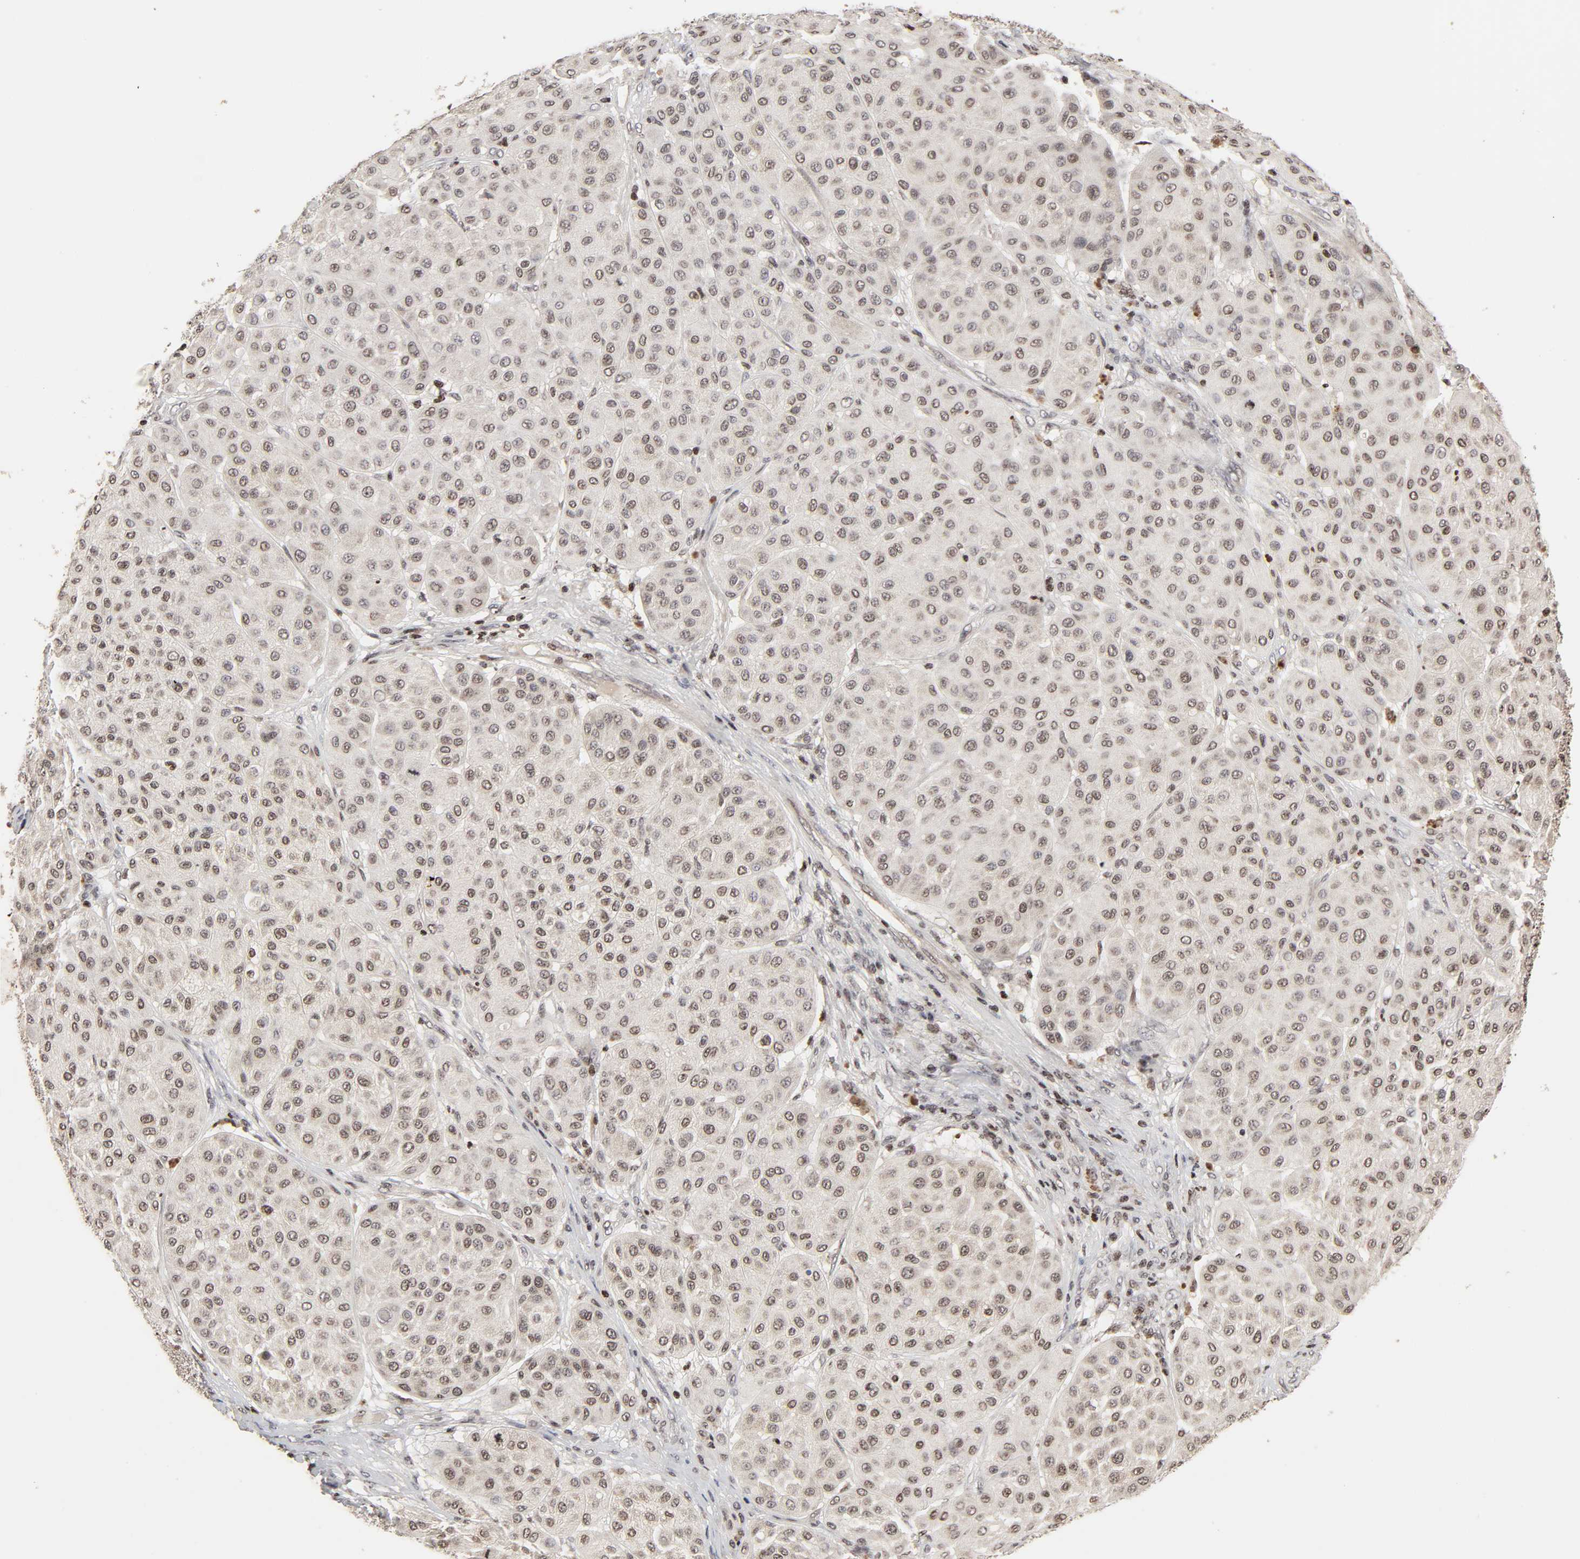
{"staining": {"intensity": "negative", "quantity": "none", "location": "none"}, "tissue": "melanoma", "cell_type": "Tumor cells", "image_type": "cancer", "snomed": [{"axis": "morphology", "description": "Normal tissue, NOS"}, {"axis": "morphology", "description": "Malignant melanoma, Metastatic site"}, {"axis": "topography", "description": "Skin"}], "caption": "Immunohistochemistry (IHC) of human malignant melanoma (metastatic site) displays no staining in tumor cells. Nuclei are stained in blue.", "gene": "ZNF473", "patient": {"sex": "male", "age": 41}}